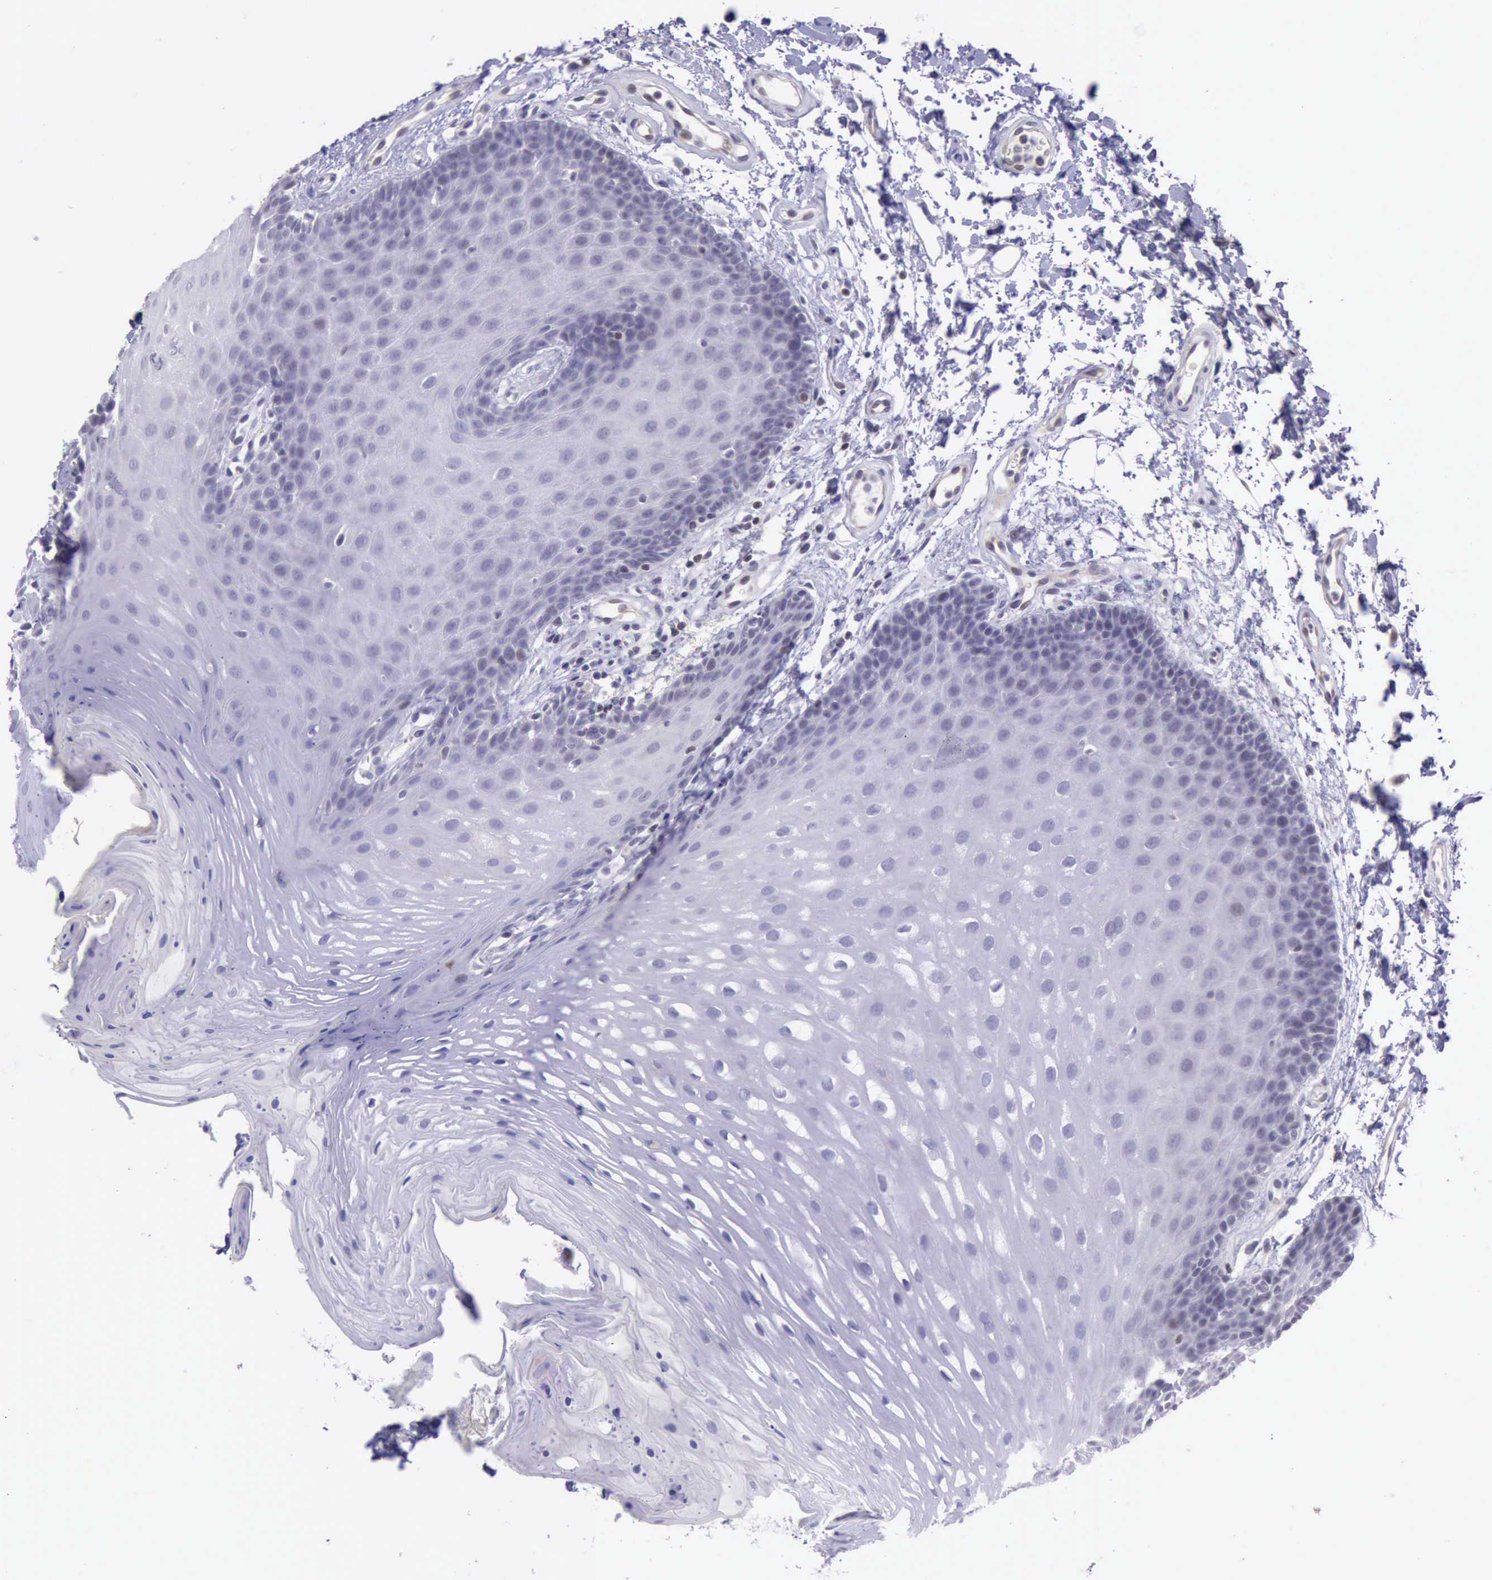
{"staining": {"intensity": "negative", "quantity": "none", "location": "none"}, "tissue": "oral mucosa", "cell_type": "Squamous epithelial cells", "image_type": "normal", "snomed": [{"axis": "morphology", "description": "Normal tissue, NOS"}, {"axis": "topography", "description": "Oral tissue"}], "caption": "This is an immunohistochemistry (IHC) photomicrograph of normal human oral mucosa. There is no staining in squamous epithelial cells.", "gene": "PARP1", "patient": {"sex": "male", "age": 62}}